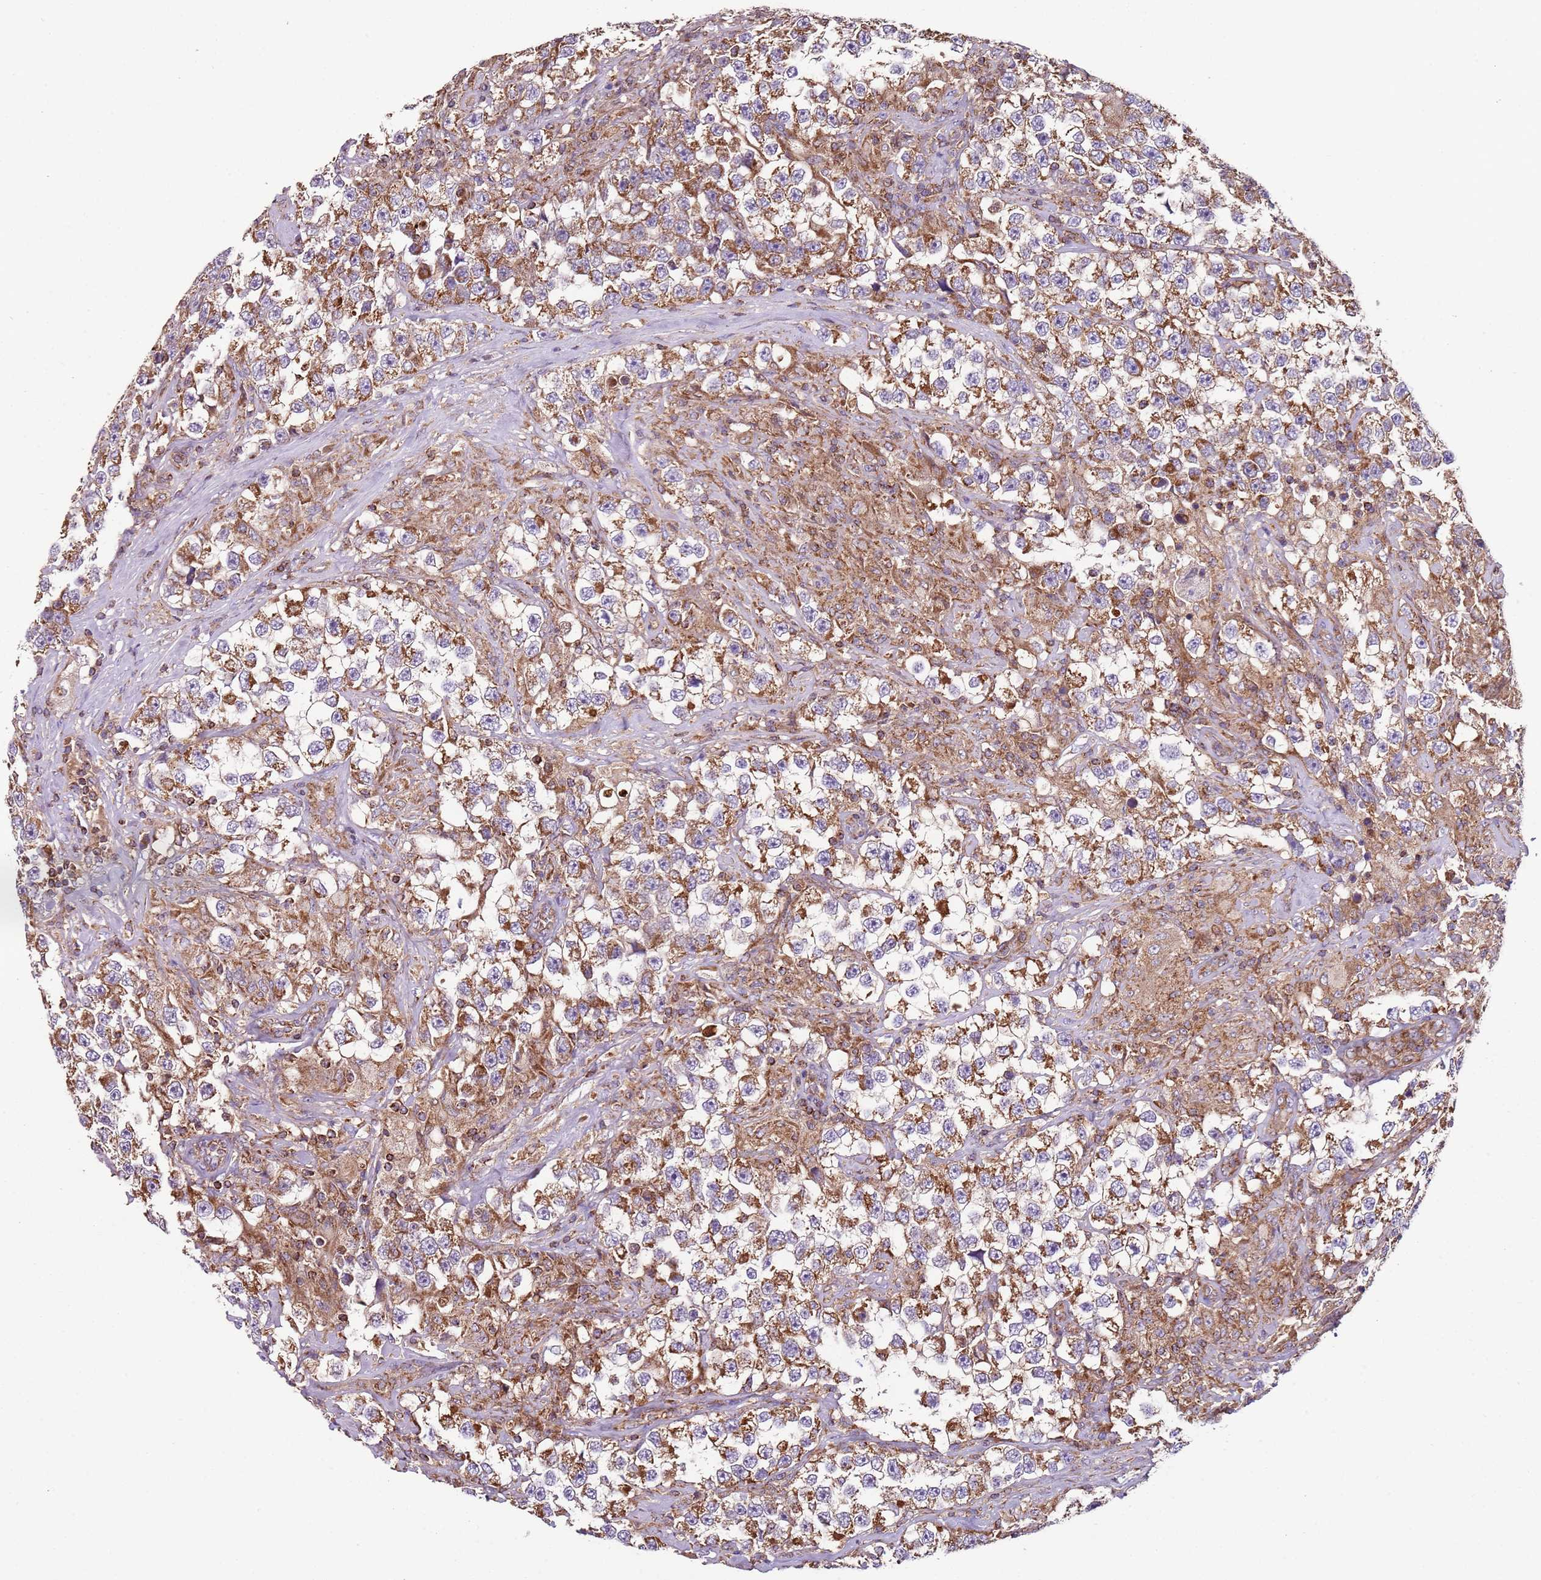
{"staining": {"intensity": "moderate", "quantity": ">75%", "location": "cytoplasmic/membranous"}, "tissue": "testis cancer", "cell_type": "Tumor cells", "image_type": "cancer", "snomed": [{"axis": "morphology", "description": "Seminoma, NOS"}, {"axis": "topography", "description": "Testis"}], "caption": "Tumor cells exhibit moderate cytoplasmic/membranous staining in about >75% of cells in testis seminoma.", "gene": "RMND5A", "patient": {"sex": "male", "age": 46}}